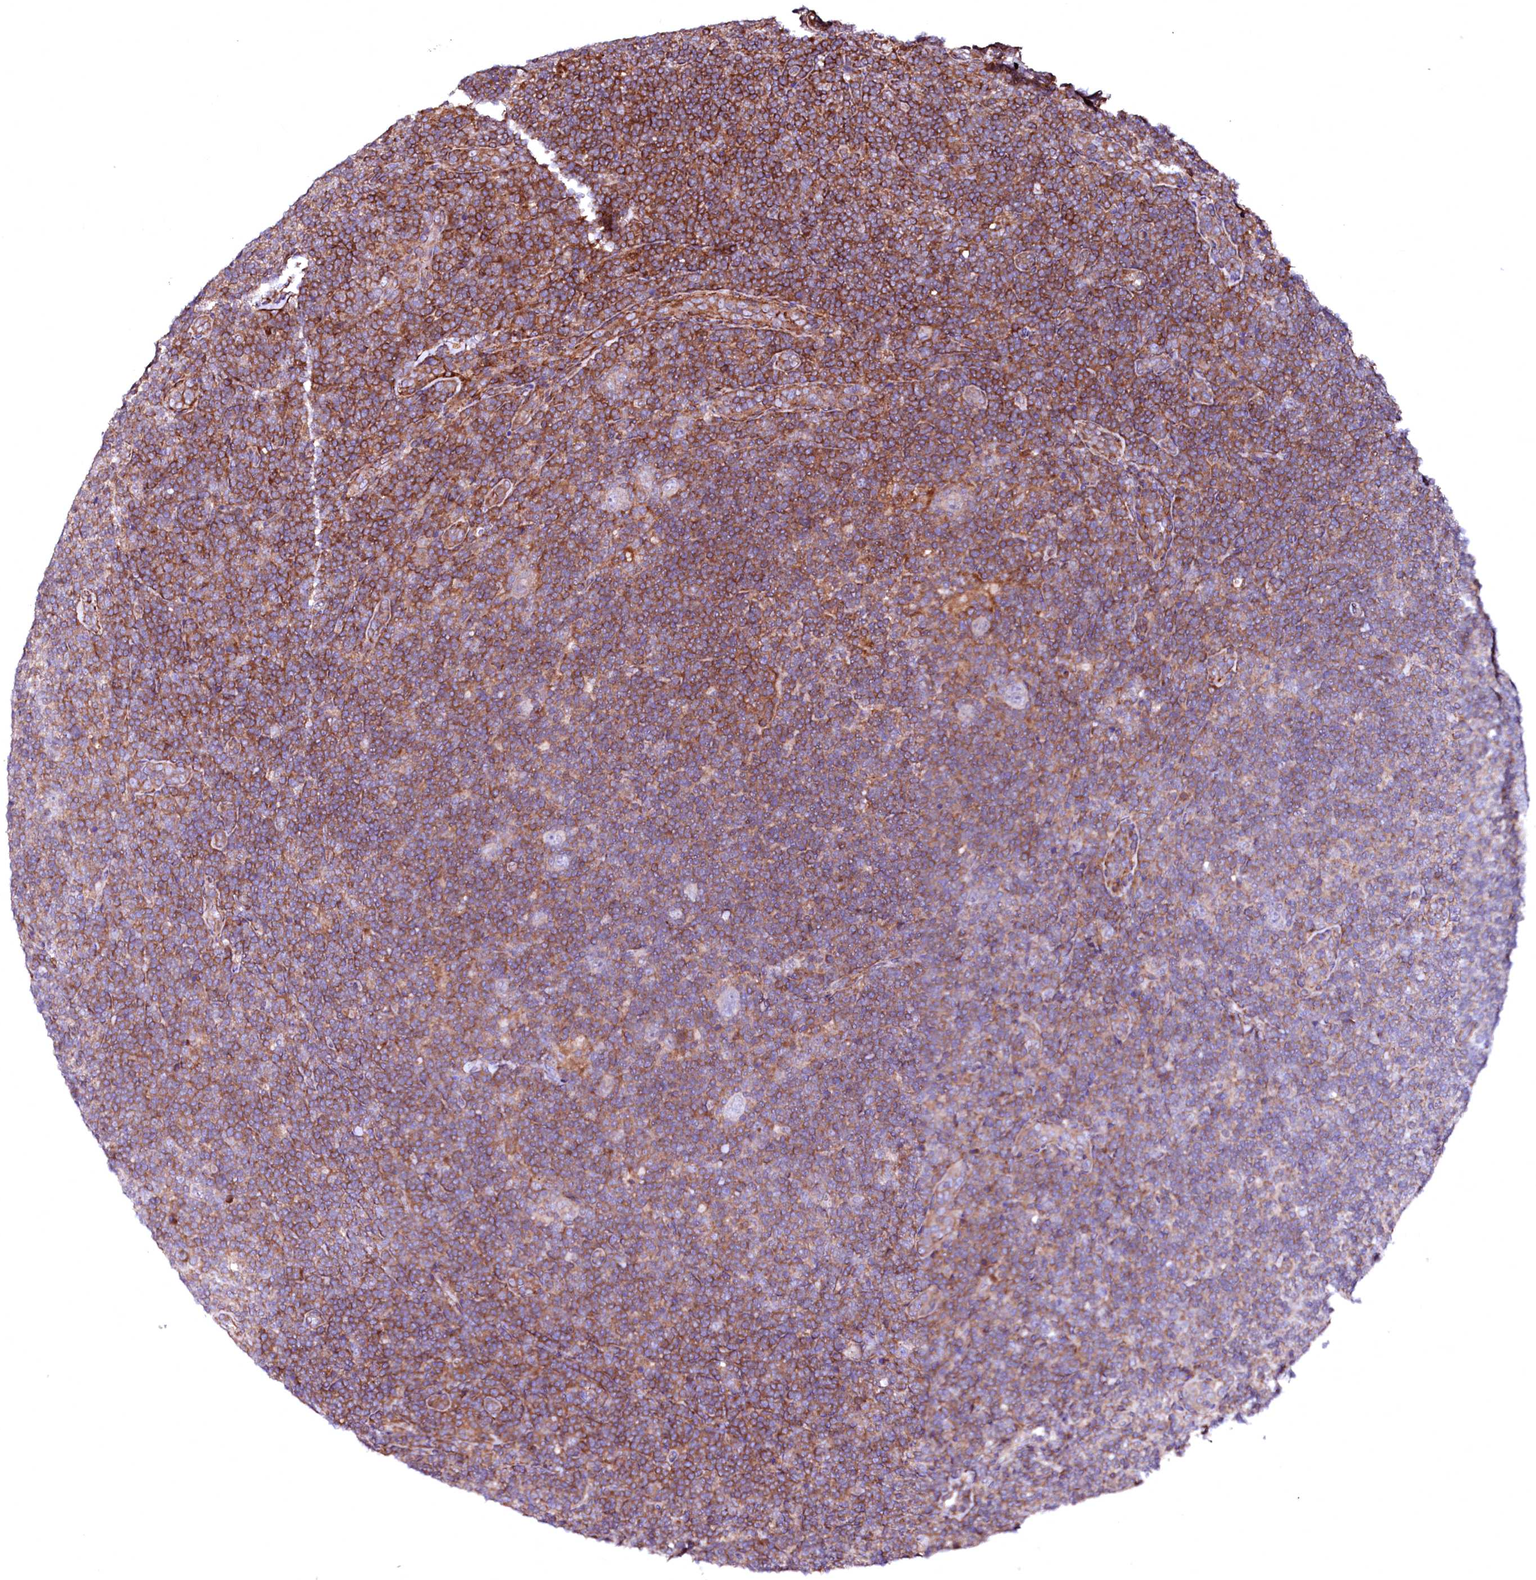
{"staining": {"intensity": "negative", "quantity": "none", "location": "none"}, "tissue": "lymphoma", "cell_type": "Tumor cells", "image_type": "cancer", "snomed": [{"axis": "morphology", "description": "Hodgkin's disease, NOS"}, {"axis": "topography", "description": "Lymph node"}], "caption": "Photomicrograph shows no significant protein positivity in tumor cells of Hodgkin's disease. (Brightfield microscopy of DAB (3,3'-diaminobenzidine) IHC at high magnification).", "gene": "GPR176", "patient": {"sex": "female", "age": 57}}